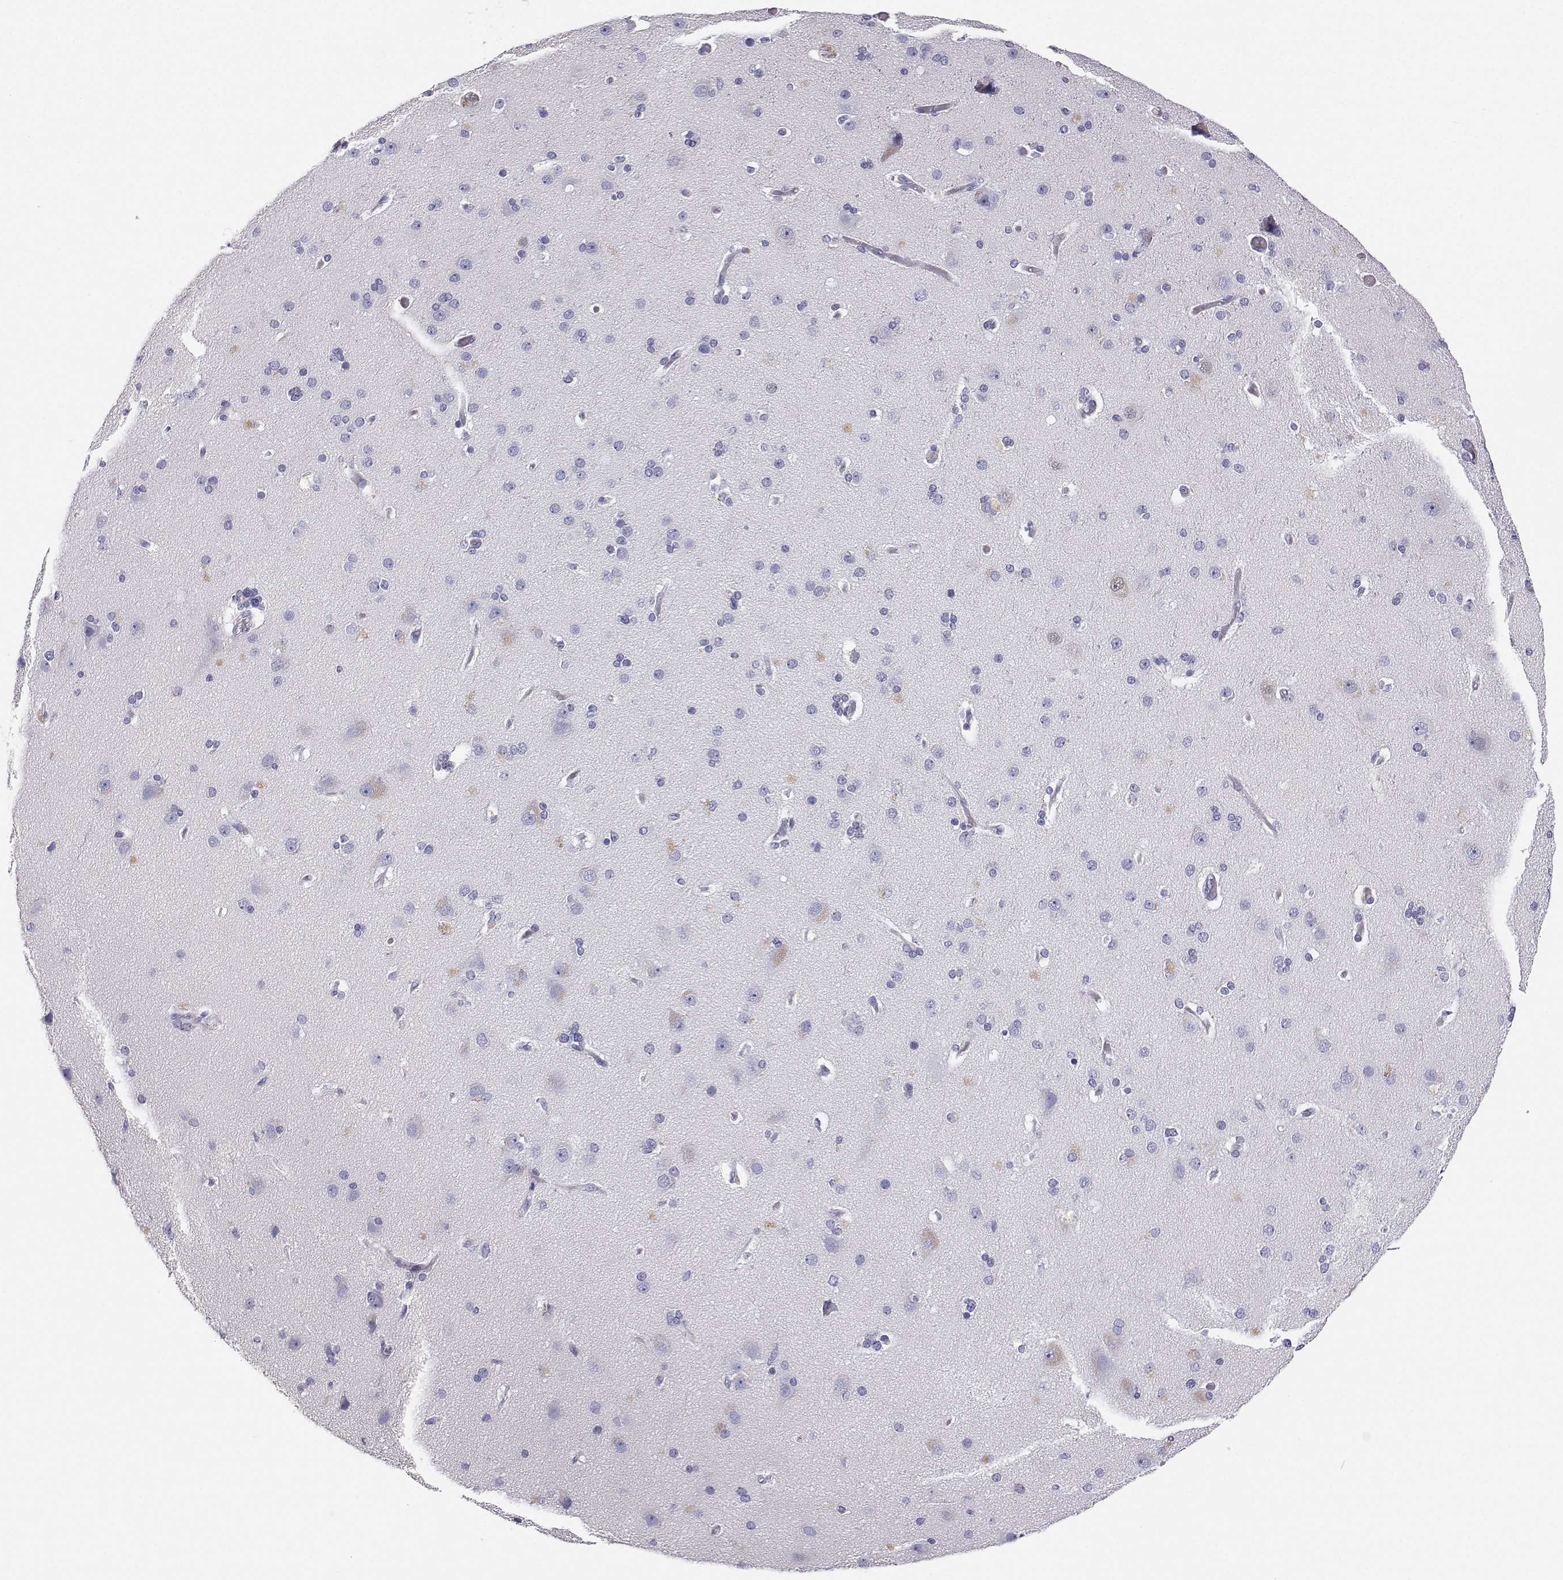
{"staining": {"intensity": "negative", "quantity": "none", "location": "none"}, "tissue": "cerebral cortex", "cell_type": "Endothelial cells", "image_type": "normal", "snomed": [{"axis": "morphology", "description": "Normal tissue, NOS"}, {"axis": "morphology", "description": "Glioma, malignant, High grade"}, {"axis": "topography", "description": "Cerebral cortex"}], "caption": "Immunohistochemistry (IHC) of normal cerebral cortex demonstrates no staining in endothelial cells. (Brightfield microscopy of DAB (3,3'-diaminobenzidine) immunohistochemistry (IHC) at high magnification).", "gene": "BHMT", "patient": {"sex": "male", "age": 71}}